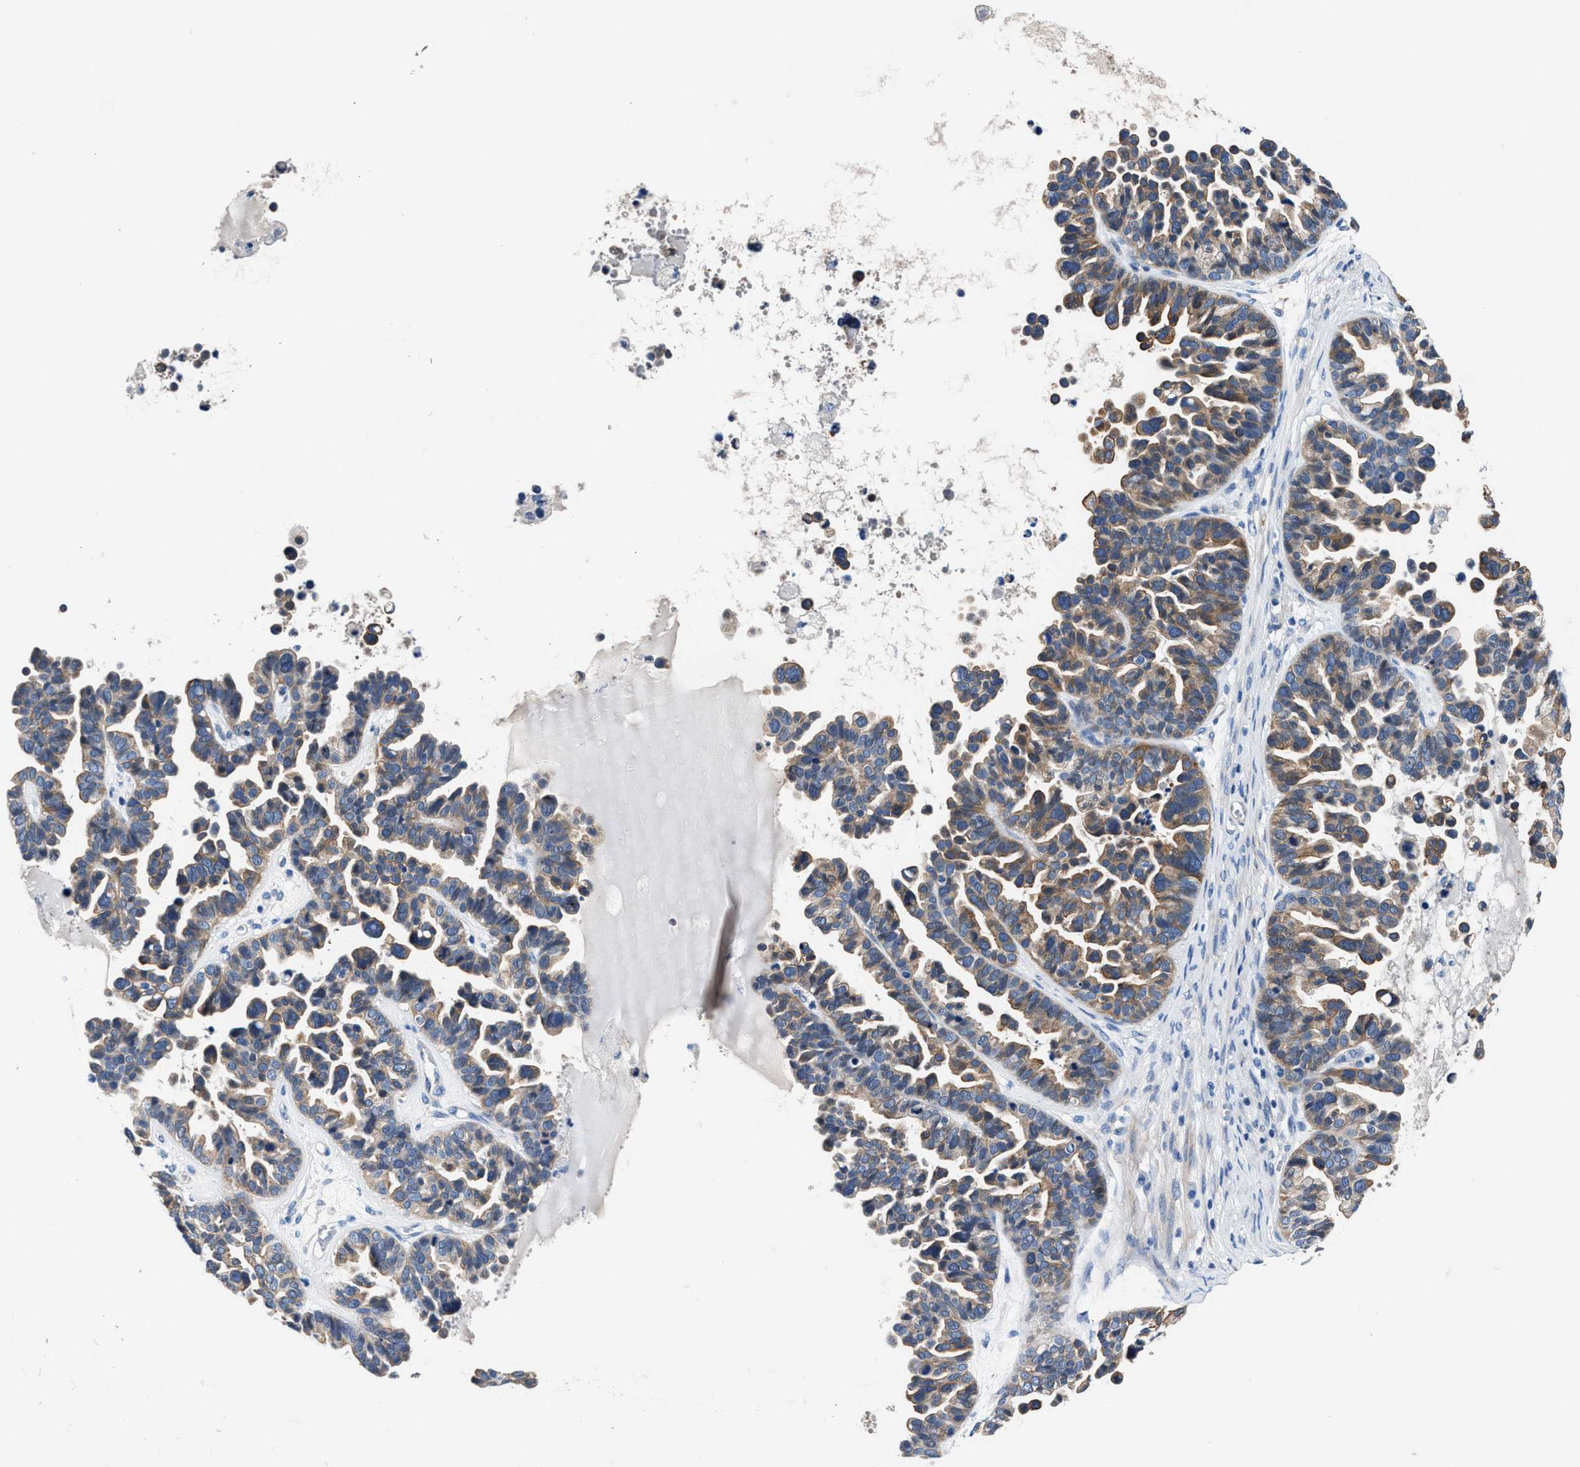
{"staining": {"intensity": "moderate", "quantity": ">75%", "location": "cytoplasmic/membranous"}, "tissue": "ovarian cancer", "cell_type": "Tumor cells", "image_type": "cancer", "snomed": [{"axis": "morphology", "description": "Cystadenocarcinoma, serous, NOS"}, {"axis": "topography", "description": "Ovary"}], "caption": "This image displays ovarian cancer stained with immunohistochemistry to label a protein in brown. The cytoplasmic/membranous of tumor cells show moderate positivity for the protein. Nuclei are counter-stained blue.", "gene": "PARG", "patient": {"sex": "female", "age": 56}}